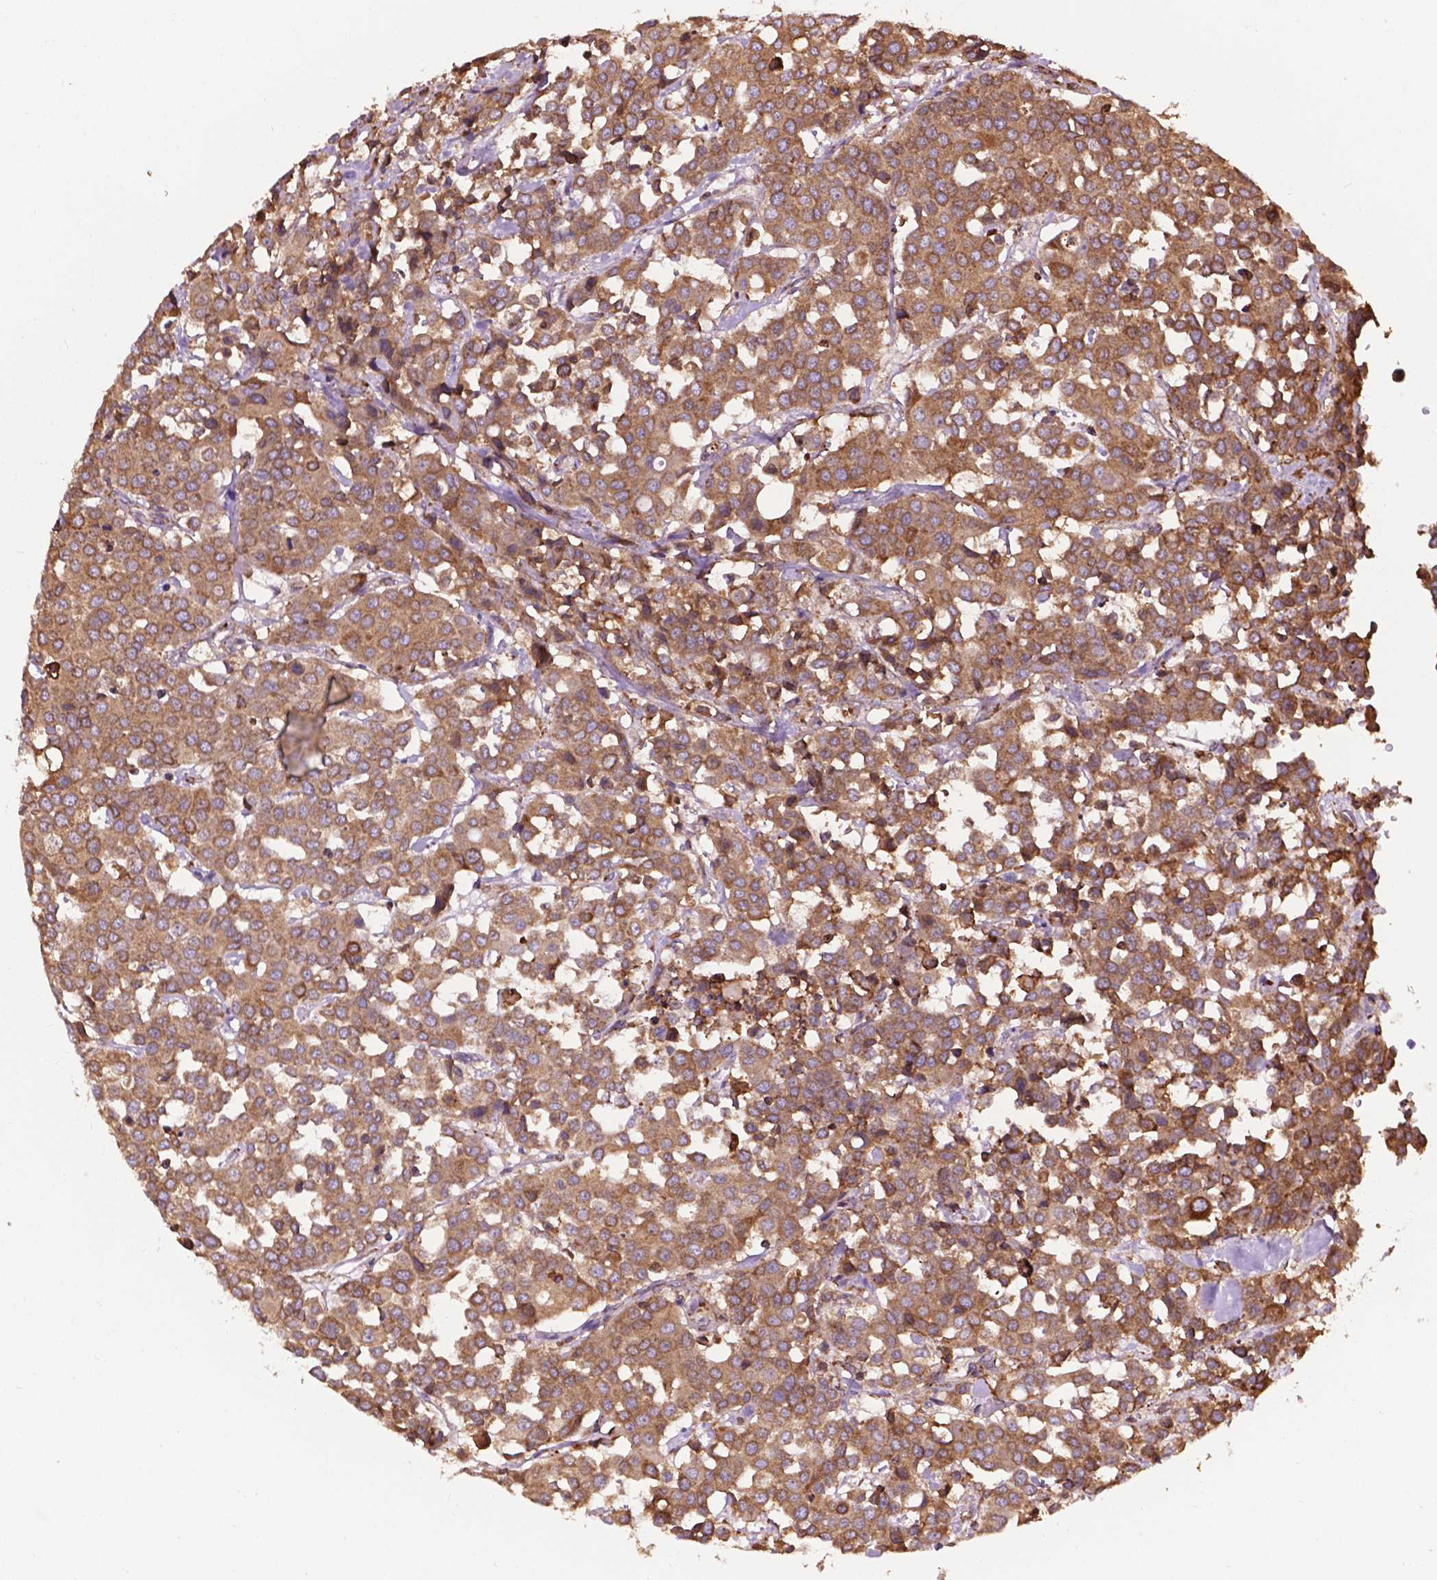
{"staining": {"intensity": "moderate", "quantity": ">75%", "location": "cytoplasmic/membranous"}, "tissue": "carcinoid", "cell_type": "Tumor cells", "image_type": "cancer", "snomed": [{"axis": "morphology", "description": "Carcinoid, malignant, NOS"}, {"axis": "topography", "description": "Colon"}], "caption": "Human carcinoid stained for a protein (brown) shows moderate cytoplasmic/membranous positive positivity in about >75% of tumor cells.", "gene": "GANAB", "patient": {"sex": "male", "age": 81}}